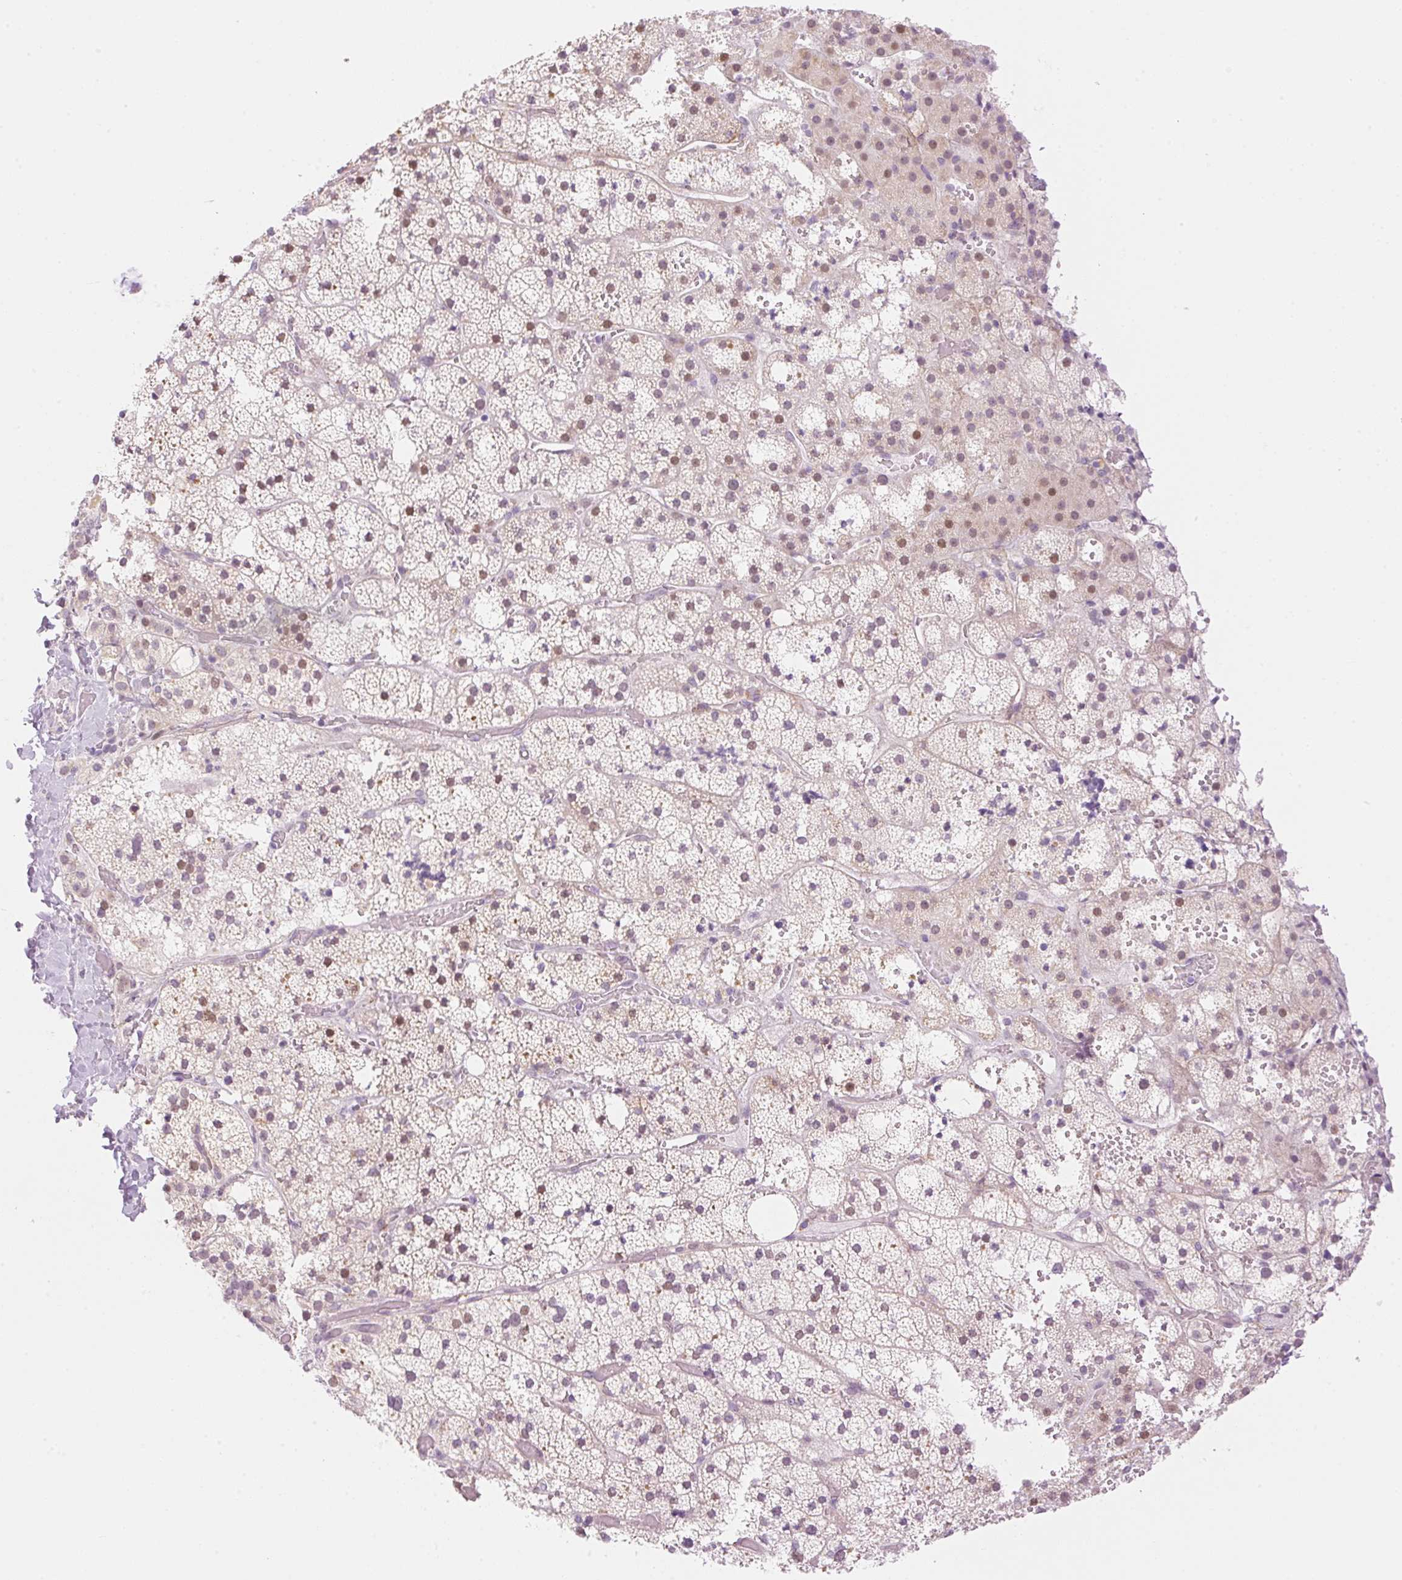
{"staining": {"intensity": "moderate", "quantity": "25%-75%", "location": "nuclear"}, "tissue": "adrenal gland", "cell_type": "Glandular cells", "image_type": "normal", "snomed": [{"axis": "morphology", "description": "Normal tissue, NOS"}, {"axis": "topography", "description": "Adrenal gland"}], "caption": "Protein staining reveals moderate nuclear expression in about 25%-75% of glandular cells in benign adrenal gland.", "gene": "SPRYD4", "patient": {"sex": "male", "age": 53}}